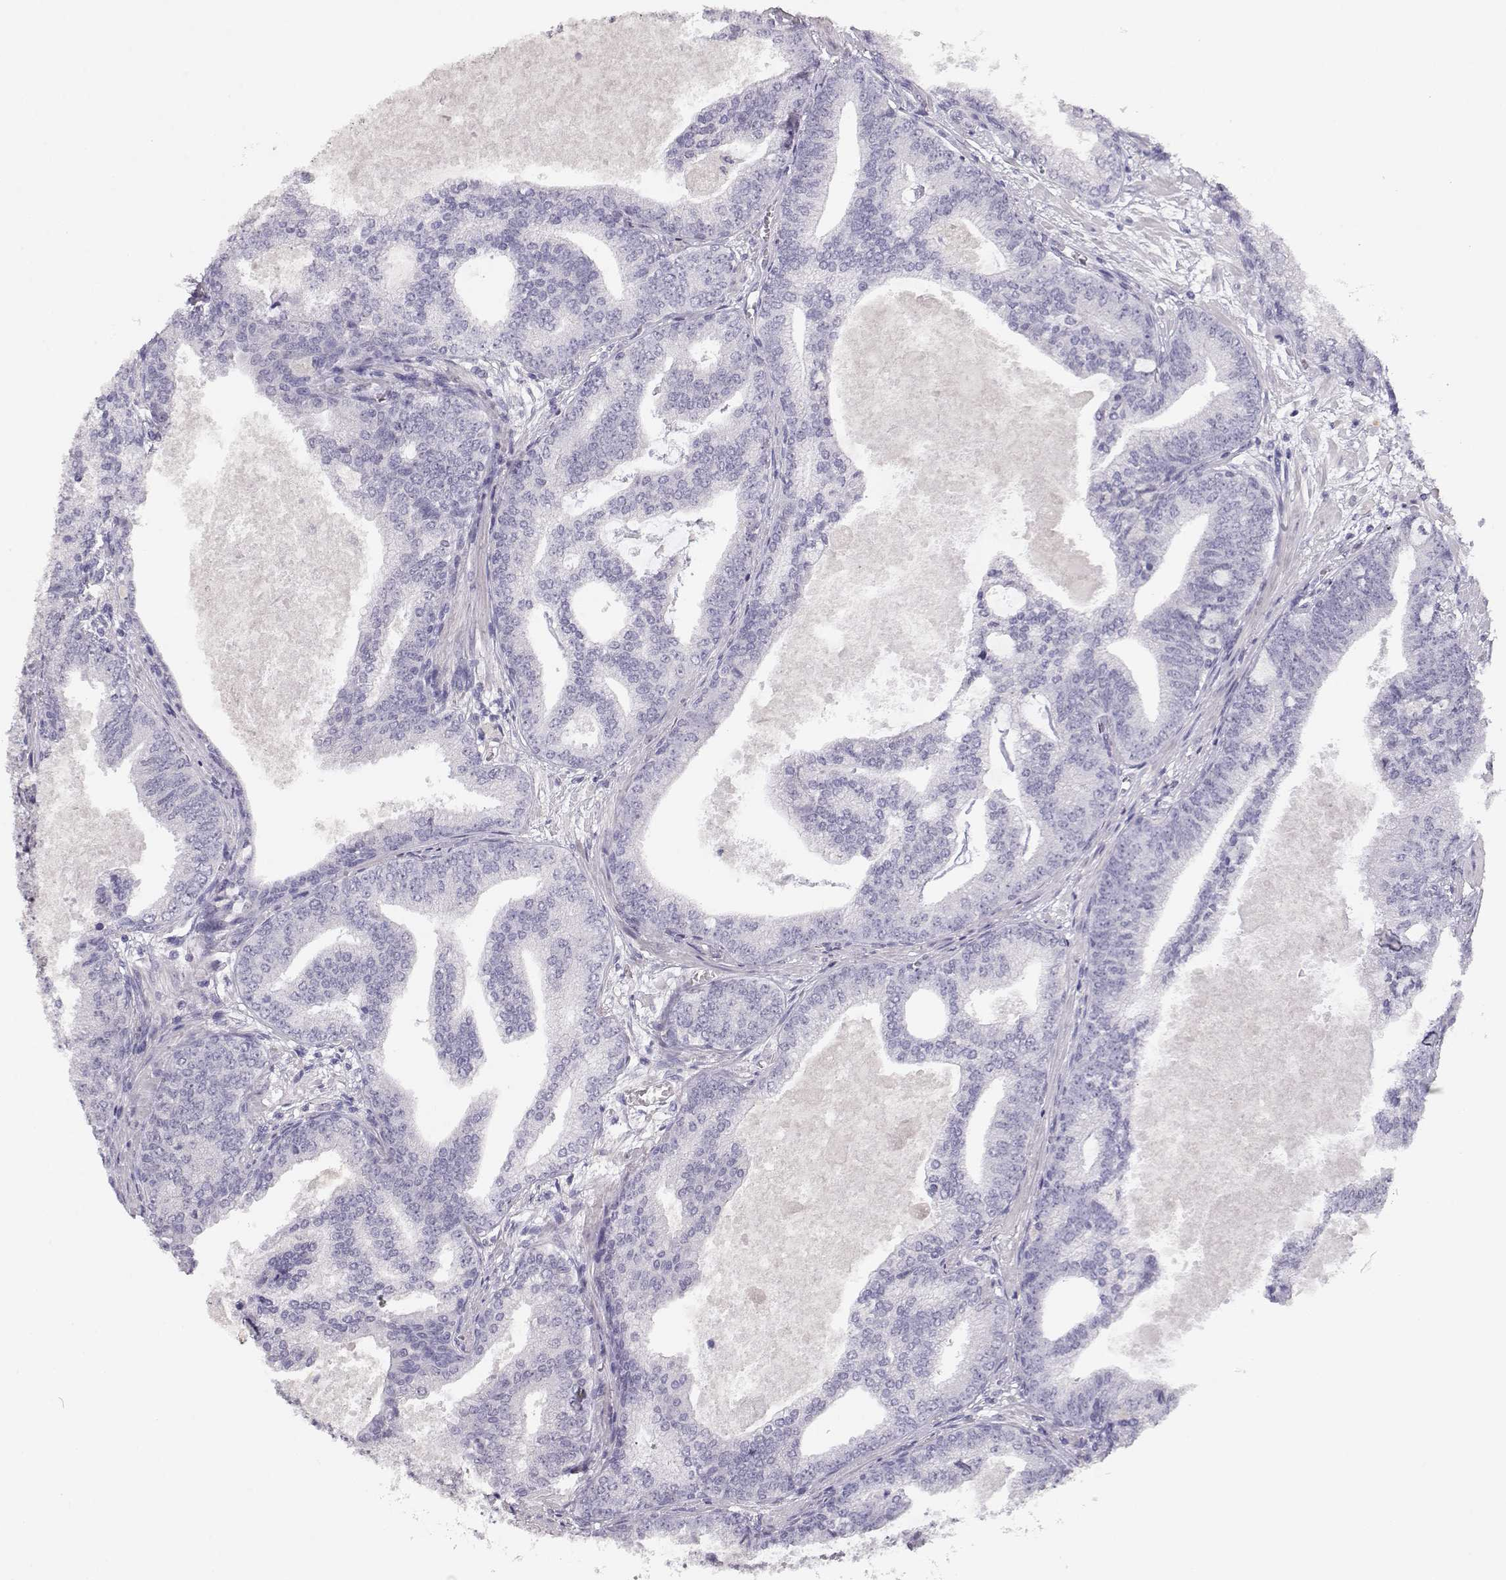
{"staining": {"intensity": "negative", "quantity": "none", "location": "none"}, "tissue": "prostate cancer", "cell_type": "Tumor cells", "image_type": "cancer", "snomed": [{"axis": "morphology", "description": "Adenocarcinoma, NOS"}, {"axis": "topography", "description": "Prostate"}], "caption": "Protein analysis of adenocarcinoma (prostate) reveals no significant expression in tumor cells.", "gene": "MAGEC1", "patient": {"sex": "male", "age": 64}}